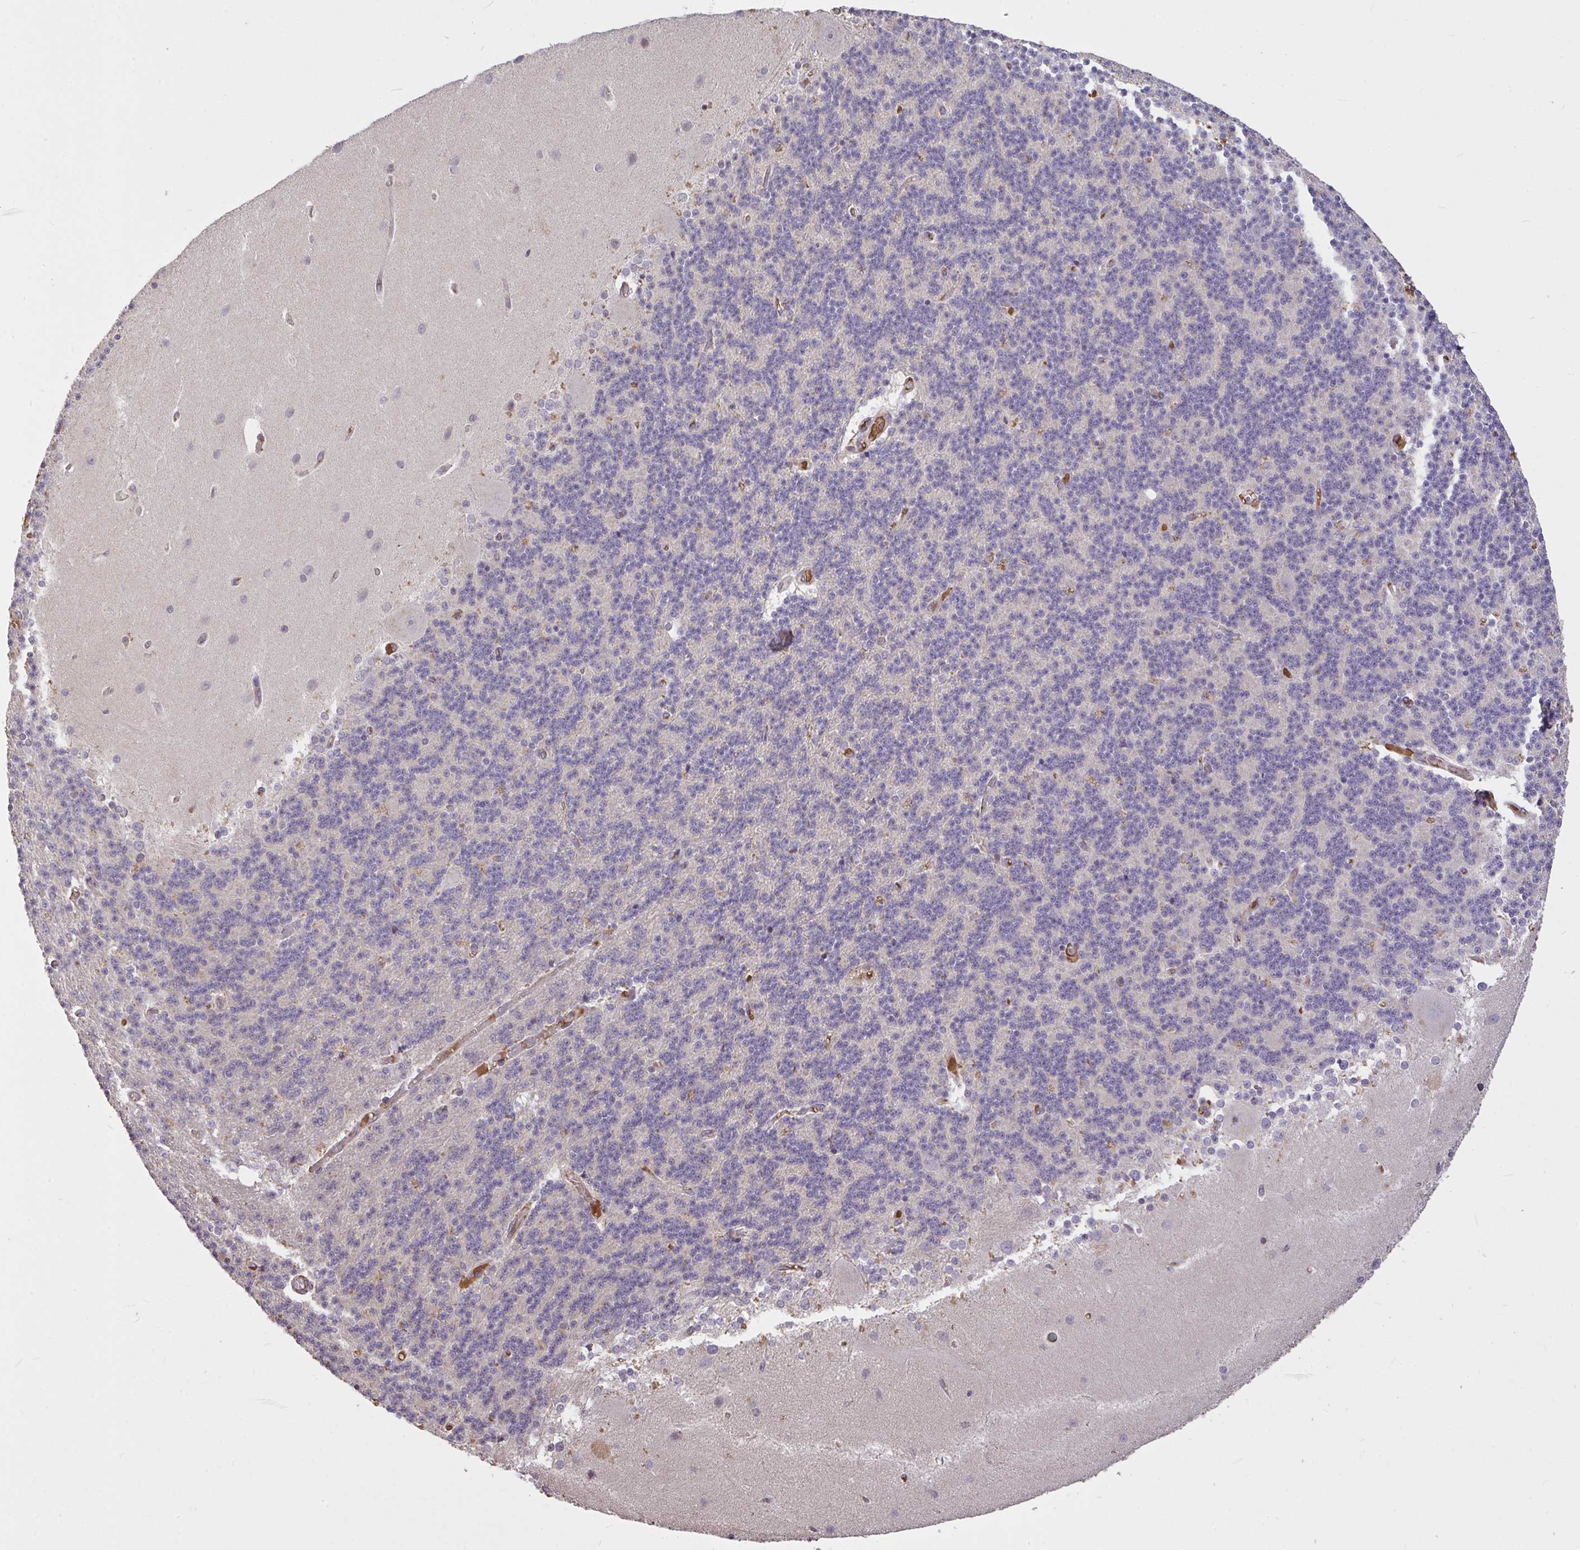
{"staining": {"intensity": "negative", "quantity": "none", "location": "none"}, "tissue": "cerebellum", "cell_type": "Cells in granular layer", "image_type": "normal", "snomed": [{"axis": "morphology", "description": "Normal tissue, NOS"}, {"axis": "topography", "description": "Cerebellum"}], "caption": "IHC of unremarkable human cerebellum demonstrates no expression in cells in granular layer. (DAB IHC visualized using brightfield microscopy, high magnification).", "gene": "FCER1A", "patient": {"sex": "female", "age": 54}}